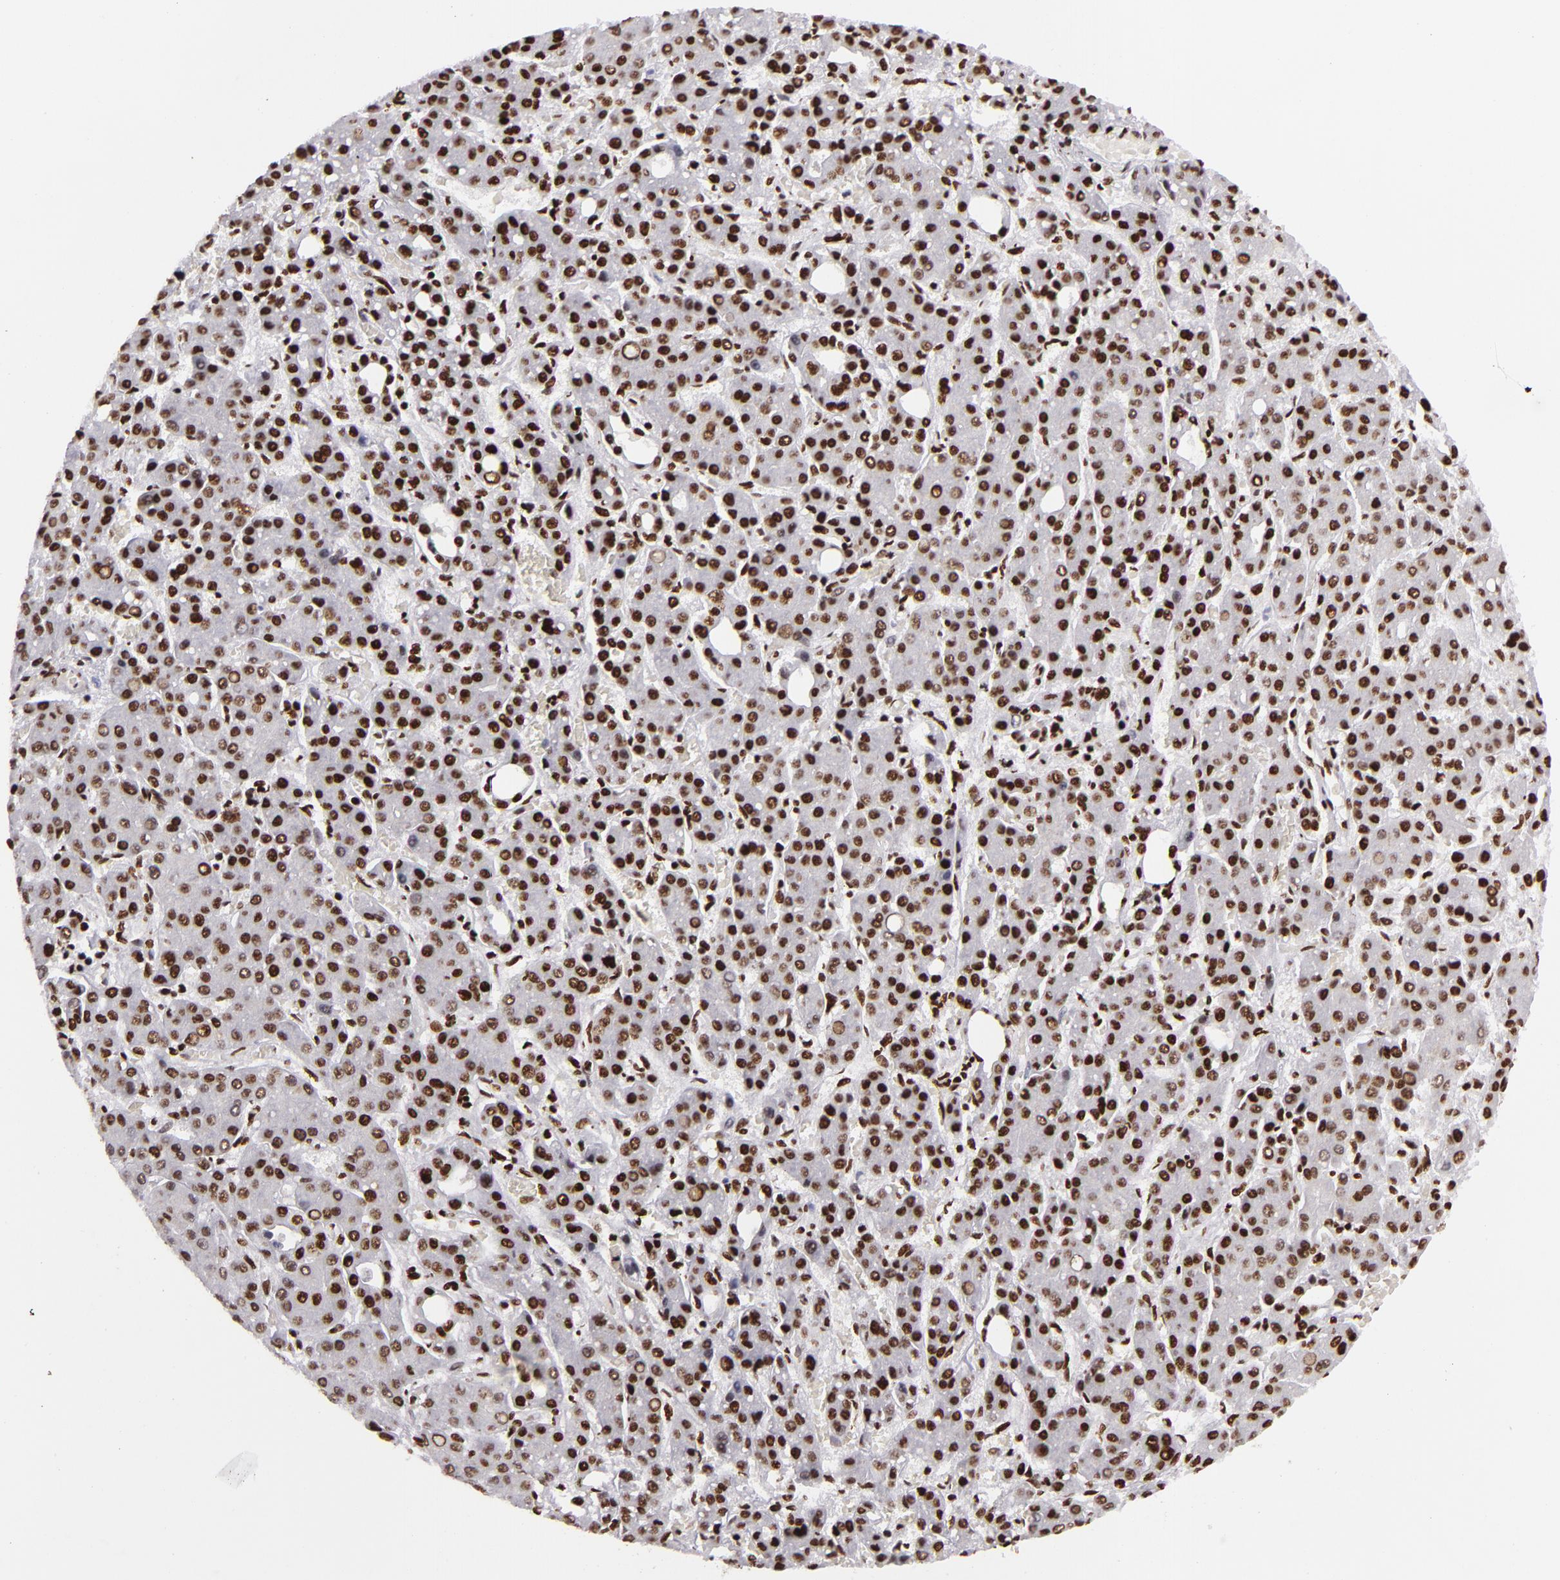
{"staining": {"intensity": "strong", "quantity": "25%-75%", "location": "nuclear"}, "tissue": "liver cancer", "cell_type": "Tumor cells", "image_type": "cancer", "snomed": [{"axis": "morphology", "description": "Carcinoma, Hepatocellular, NOS"}, {"axis": "topography", "description": "Liver"}], "caption": "Protein expression analysis of liver hepatocellular carcinoma reveals strong nuclear expression in approximately 25%-75% of tumor cells.", "gene": "SAFB", "patient": {"sex": "male", "age": 69}}